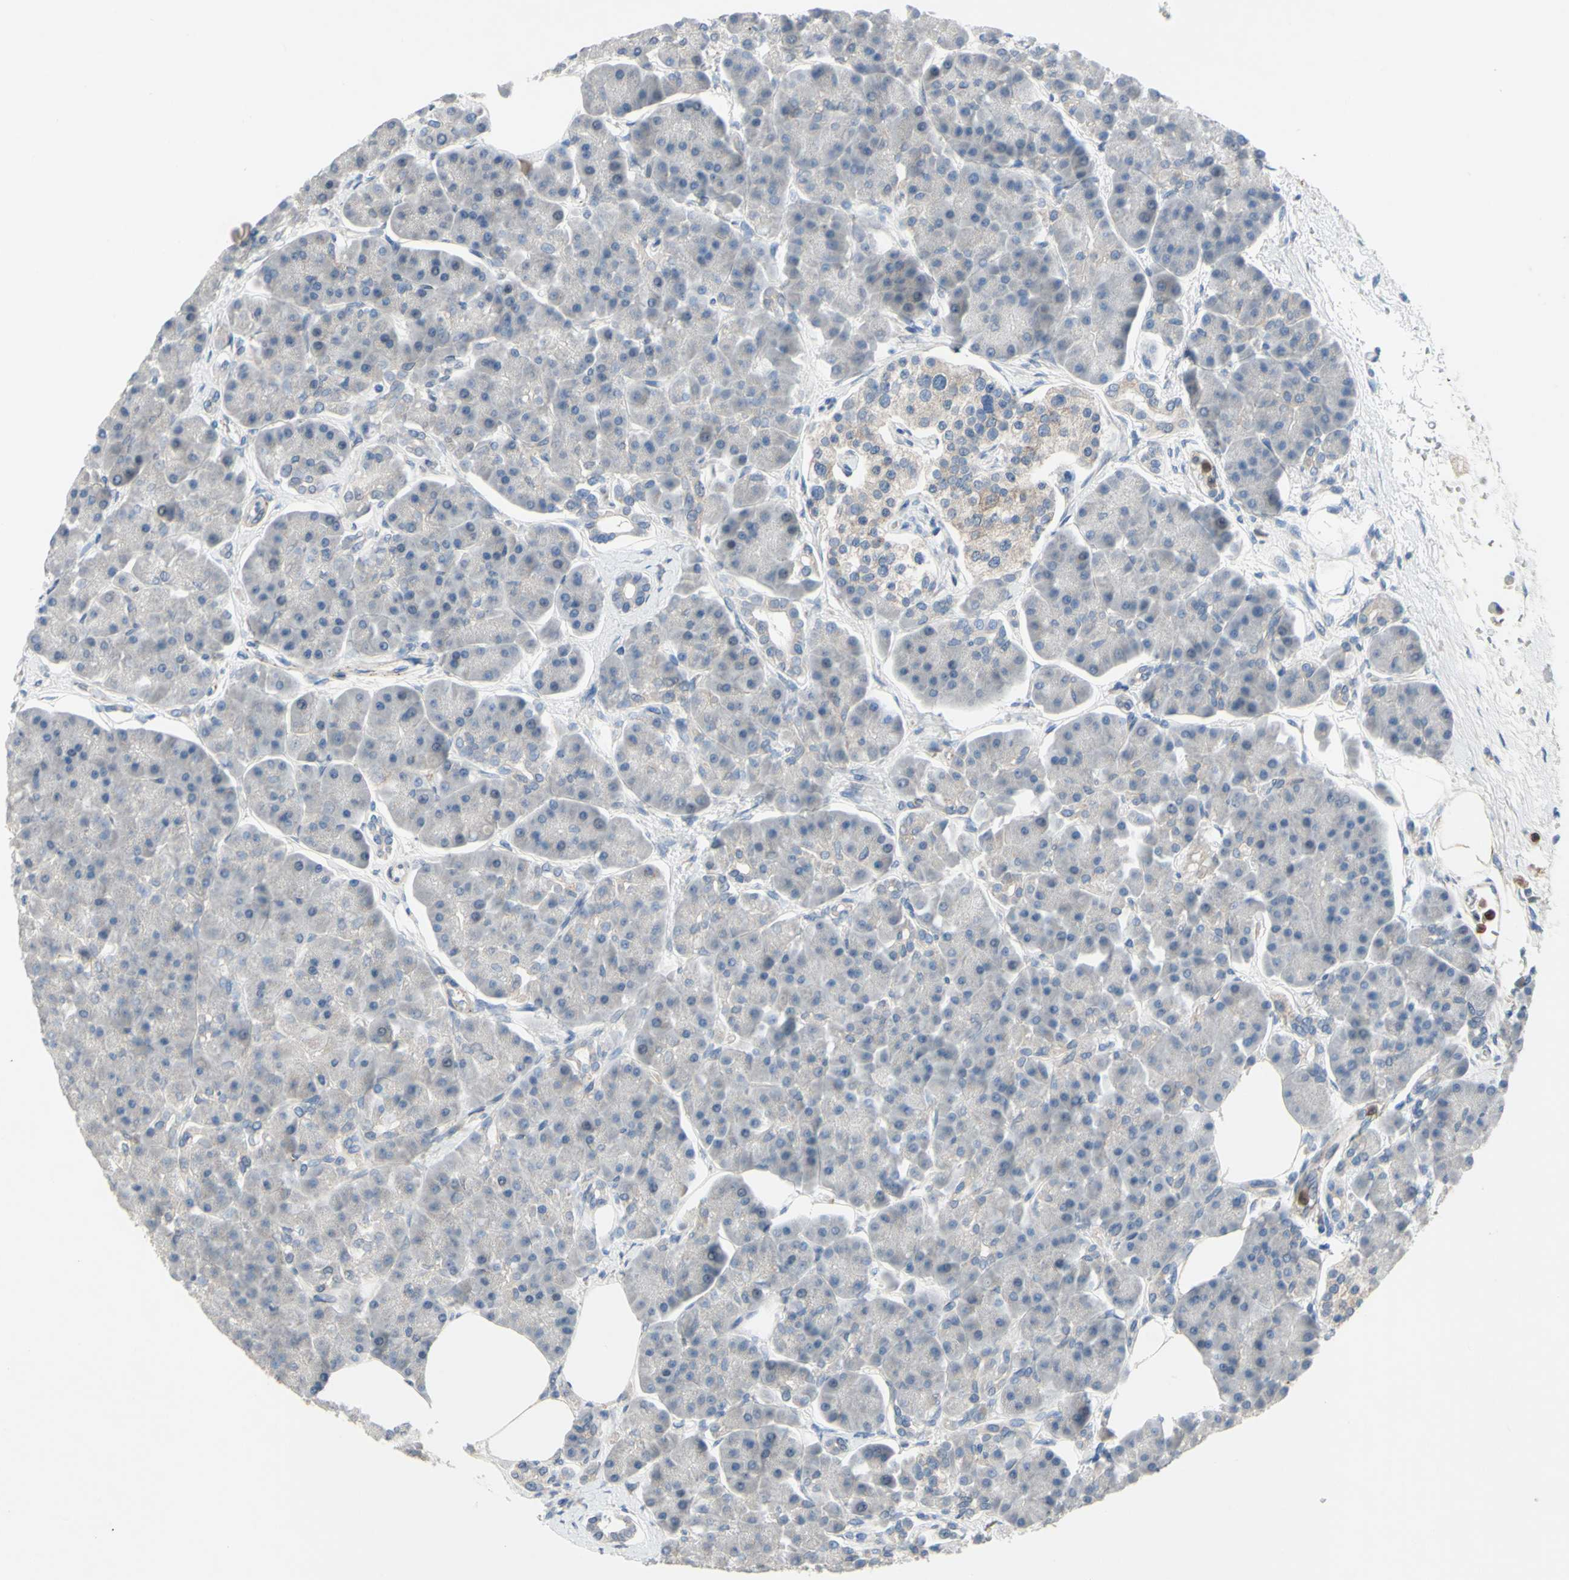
{"staining": {"intensity": "weak", "quantity": ">75%", "location": "cytoplasmic/membranous"}, "tissue": "pancreas", "cell_type": "Exocrine glandular cells", "image_type": "normal", "snomed": [{"axis": "morphology", "description": "Normal tissue, NOS"}, {"axis": "topography", "description": "Pancreas"}], "caption": "The image shows immunohistochemical staining of unremarkable pancreas. There is weak cytoplasmic/membranous expression is identified in about >75% of exocrine glandular cells.", "gene": "GRAMD2B", "patient": {"sex": "female", "age": 70}}